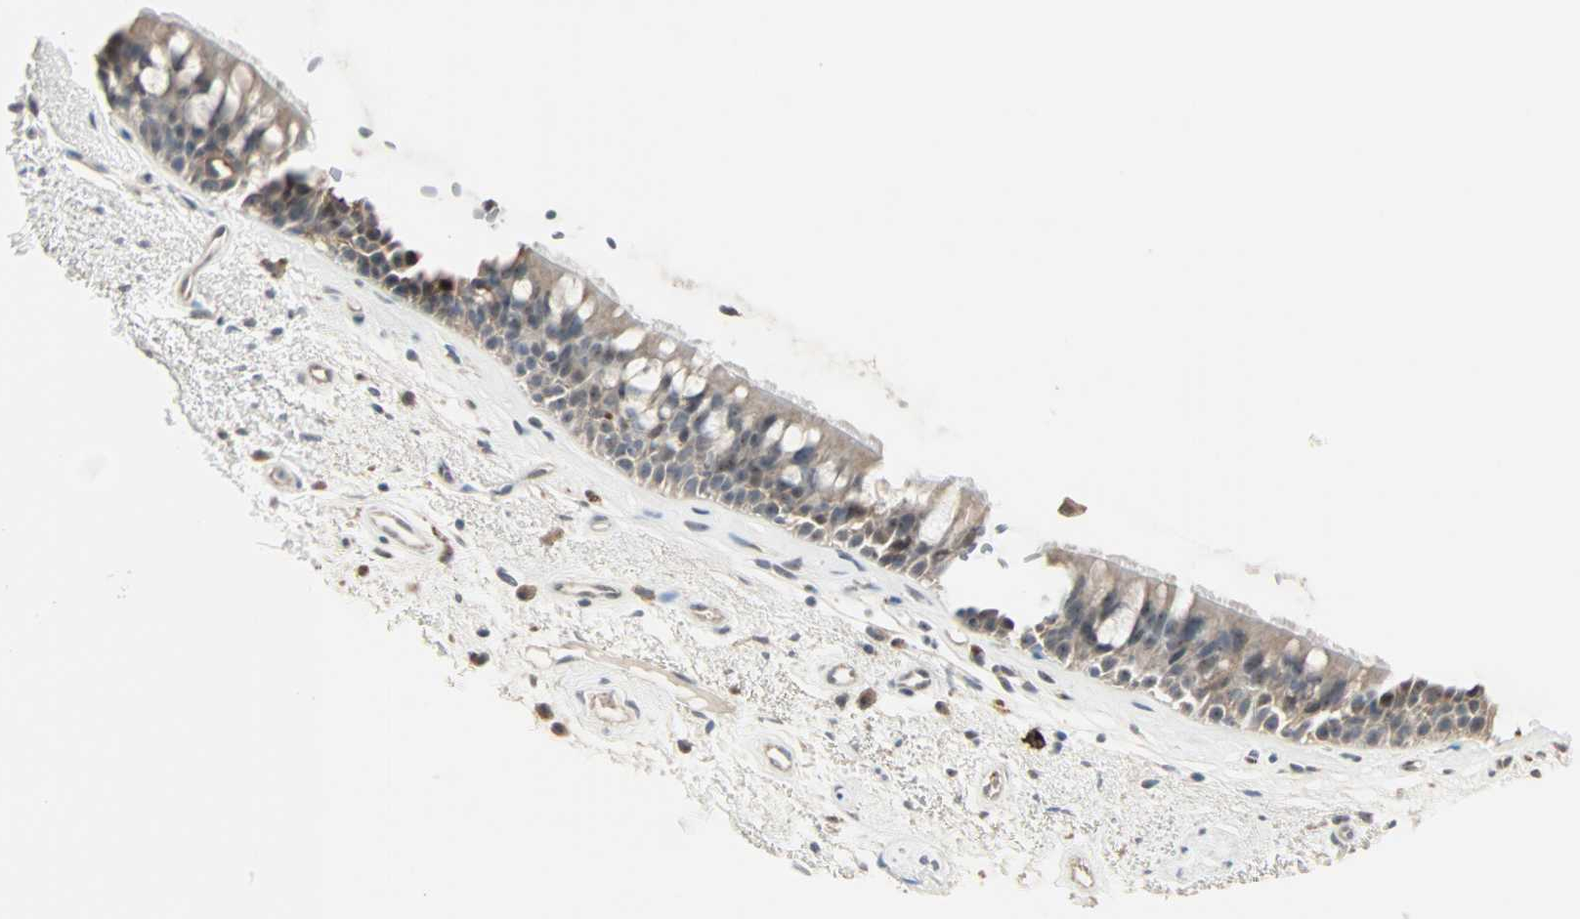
{"staining": {"intensity": "weak", "quantity": ">75%", "location": "cytoplasmic/membranous"}, "tissue": "bronchus", "cell_type": "Respiratory epithelial cells", "image_type": "normal", "snomed": [{"axis": "morphology", "description": "Normal tissue, NOS"}, {"axis": "topography", "description": "Bronchus"}], "caption": "Protein staining of normal bronchus demonstrates weak cytoplasmic/membranous positivity in approximately >75% of respiratory epithelial cells. (Brightfield microscopy of DAB IHC at high magnification).", "gene": "KDM4A", "patient": {"sex": "female", "age": 54}}